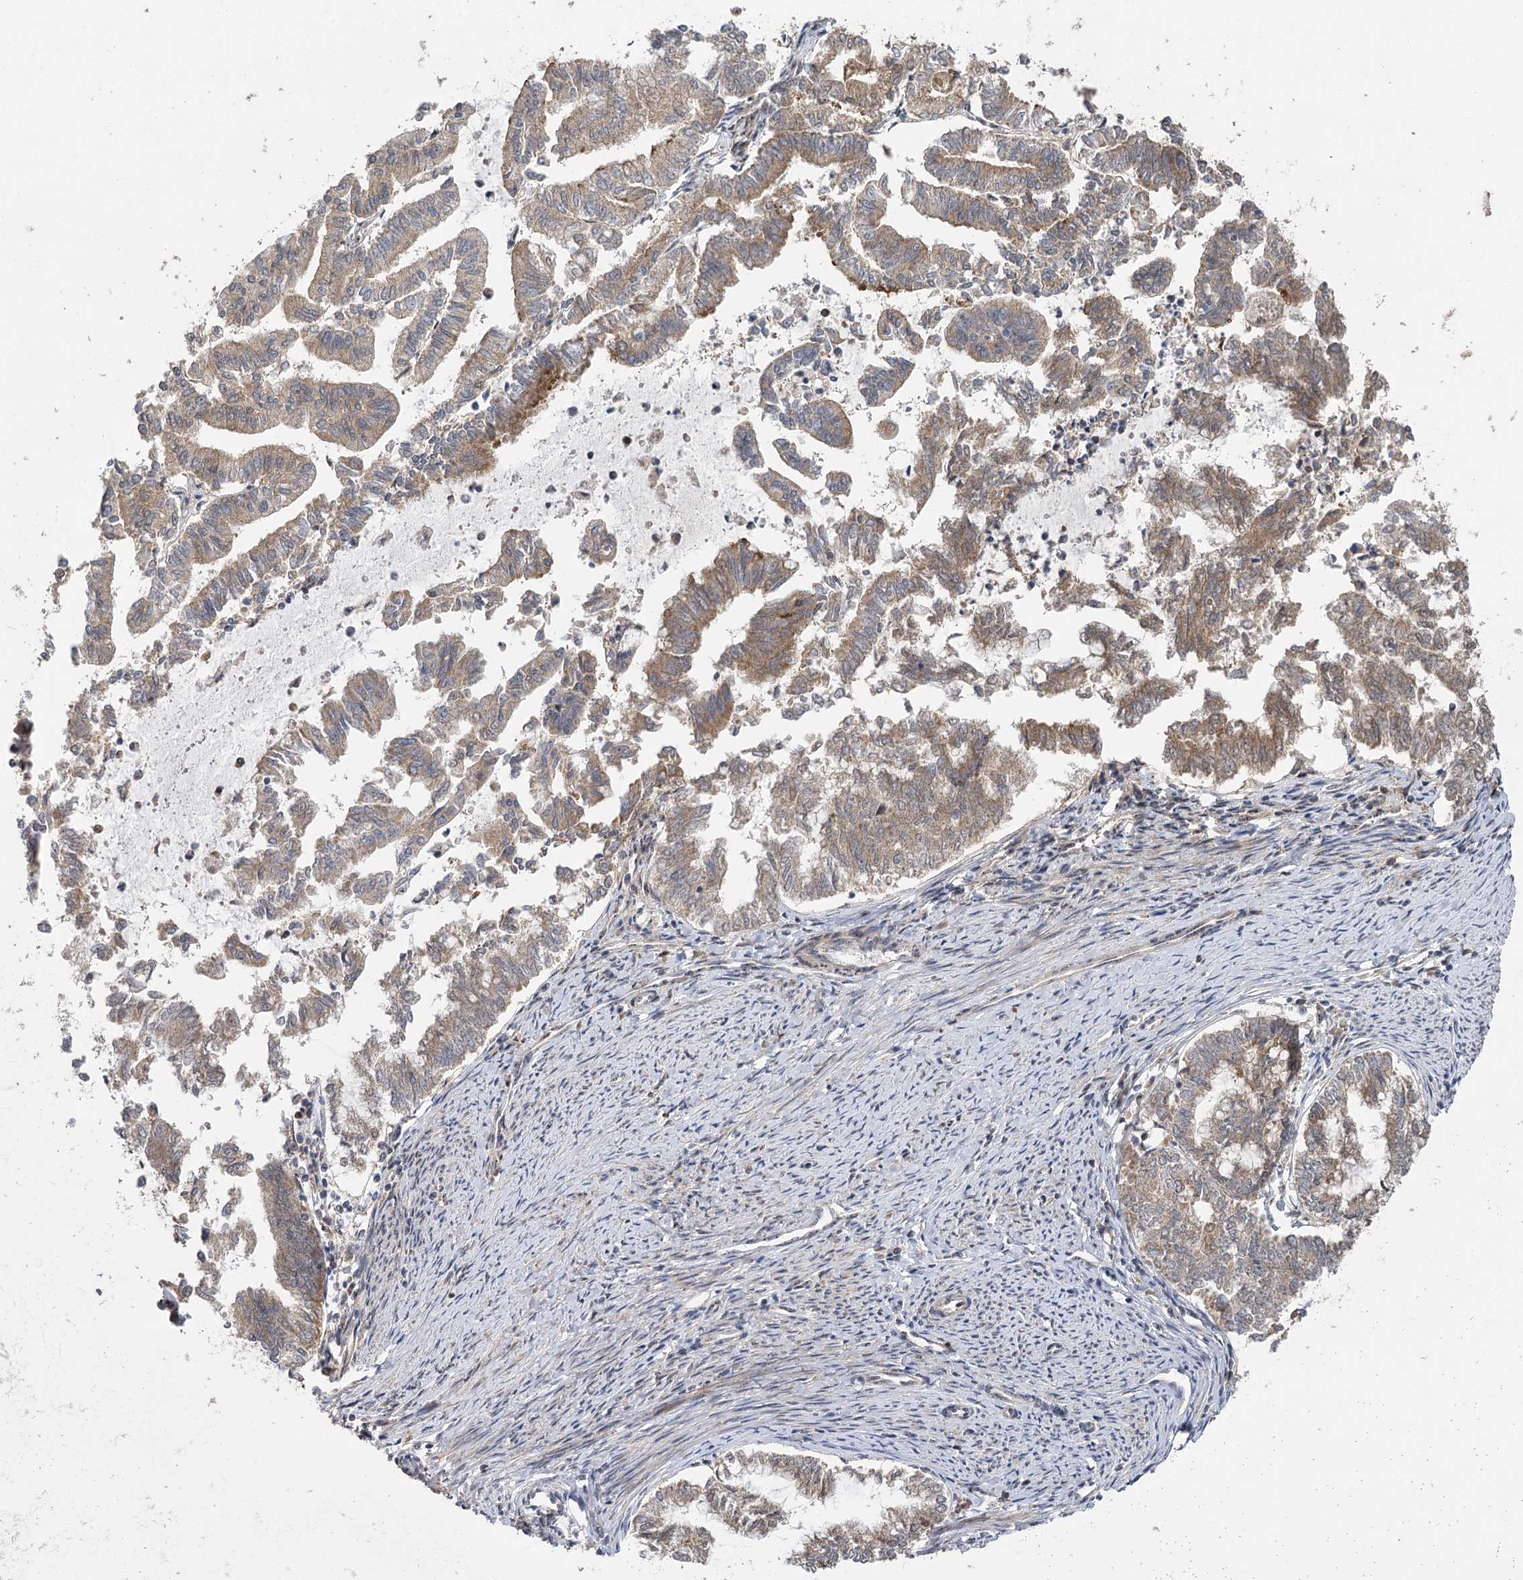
{"staining": {"intensity": "moderate", "quantity": ">75%", "location": "cytoplasmic/membranous"}, "tissue": "endometrial cancer", "cell_type": "Tumor cells", "image_type": "cancer", "snomed": [{"axis": "morphology", "description": "Adenocarcinoma, NOS"}, {"axis": "topography", "description": "Endometrium"}], "caption": "Endometrial cancer (adenocarcinoma) stained with DAB immunohistochemistry (IHC) shows medium levels of moderate cytoplasmic/membranous positivity in approximately >75% of tumor cells.", "gene": "C12orf4", "patient": {"sex": "female", "age": 79}}